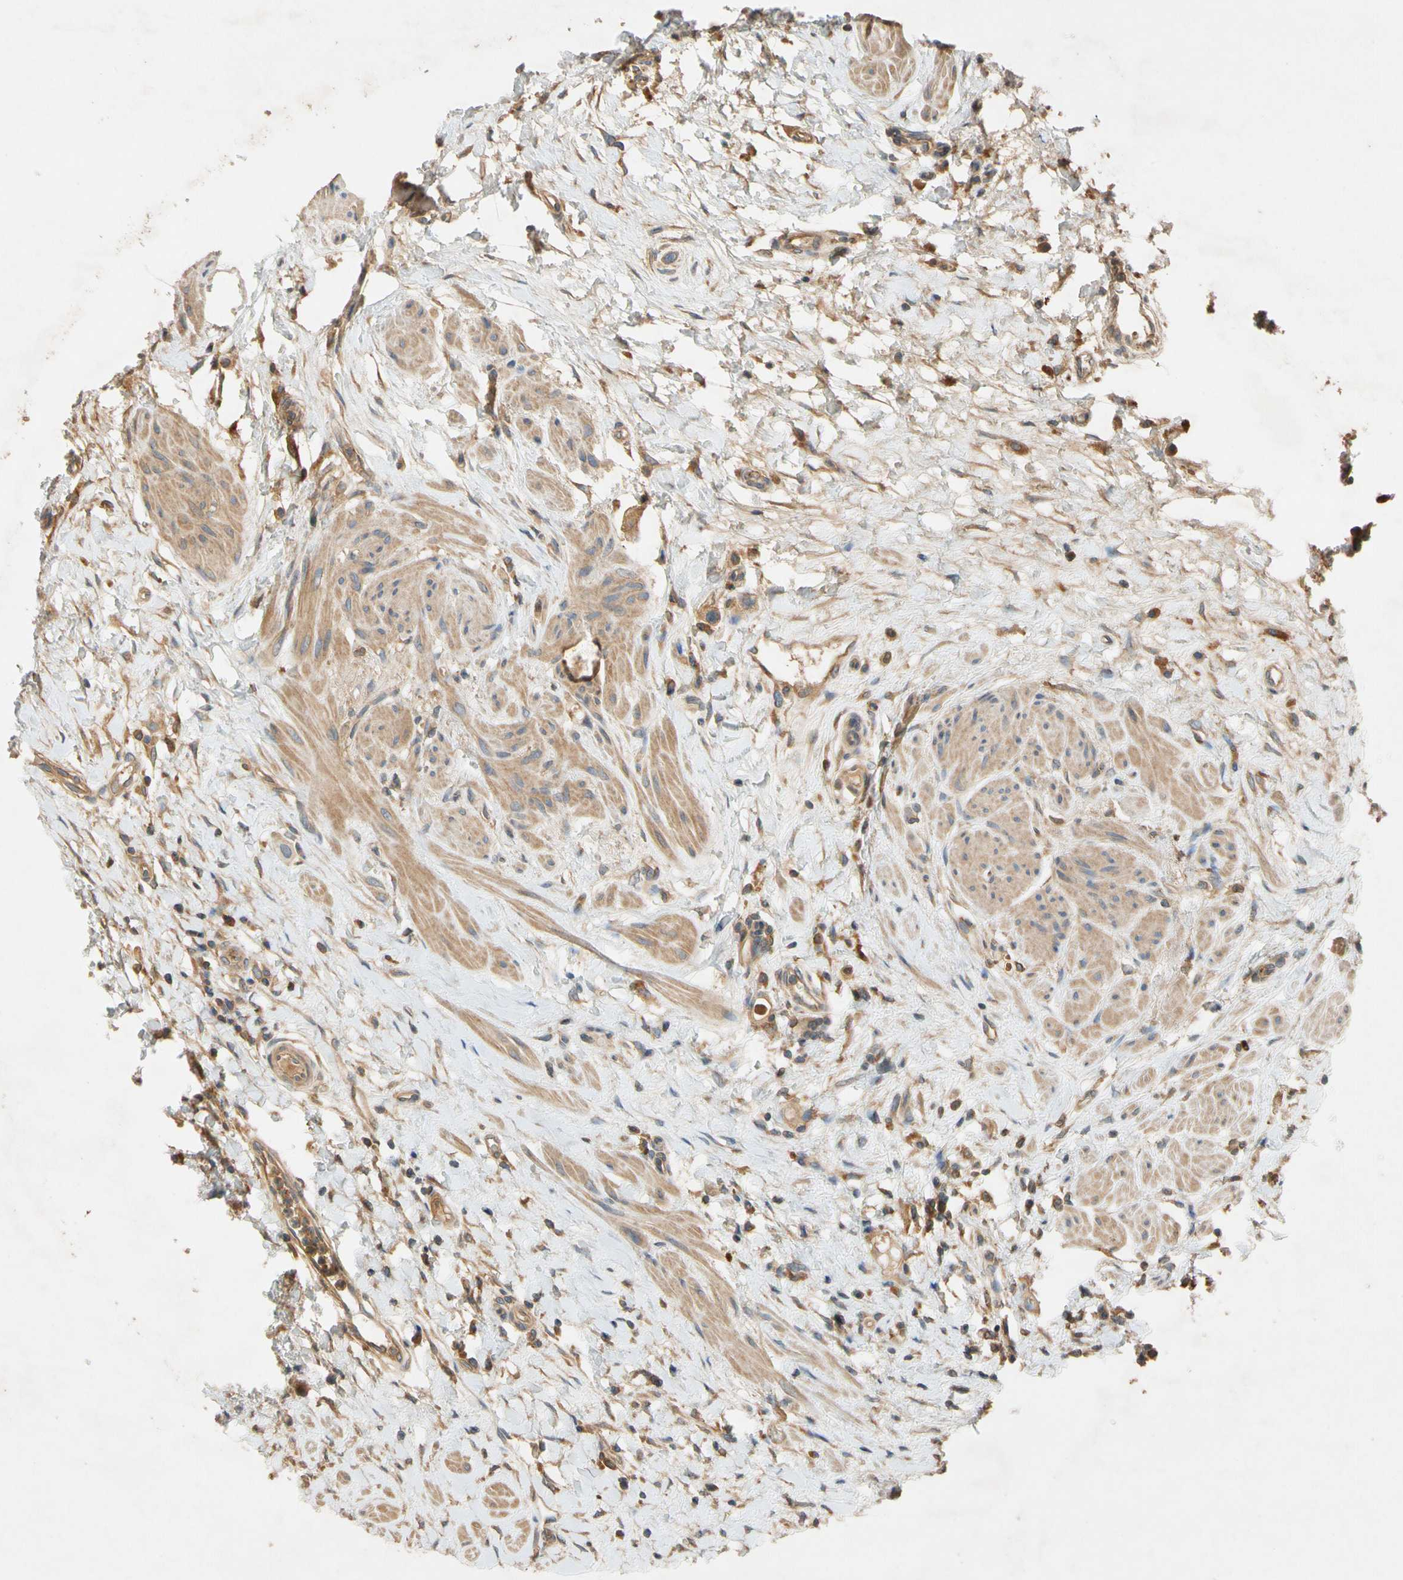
{"staining": {"intensity": "moderate", "quantity": ">75%", "location": "cytoplasmic/membranous"}, "tissue": "urothelial cancer", "cell_type": "Tumor cells", "image_type": "cancer", "snomed": [{"axis": "morphology", "description": "Urothelial carcinoma, High grade"}, {"axis": "topography", "description": "Urinary bladder"}], "caption": "A micrograph of human urothelial cancer stained for a protein exhibits moderate cytoplasmic/membranous brown staining in tumor cells. Nuclei are stained in blue.", "gene": "USP46", "patient": {"sex": "female", "age": 56}}